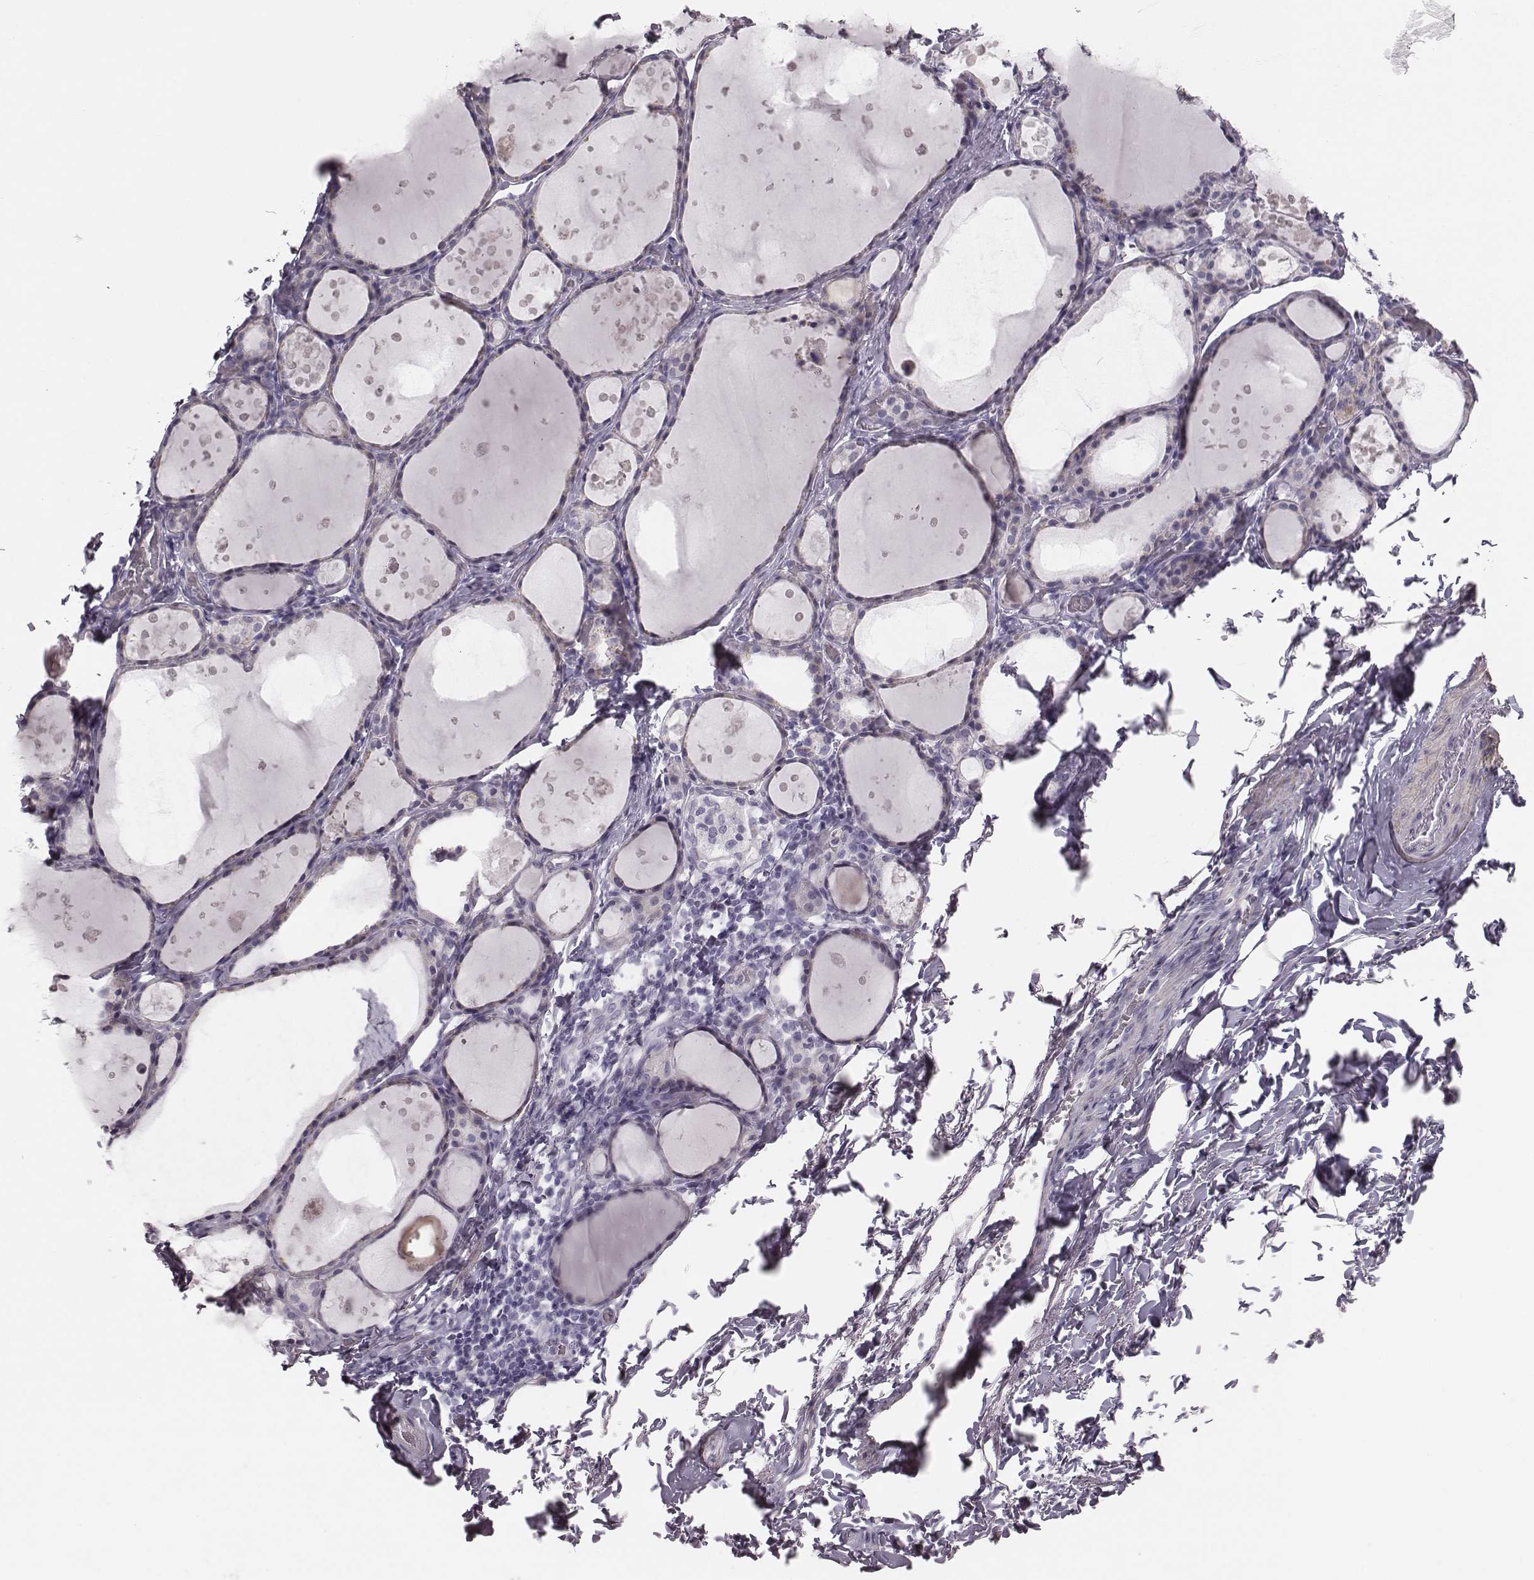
{"staining": {"intensity": "negative", "quantity": "none", "location": "none"}, "tissue": "thyroid gland", "cell_type": "Glandular cells", "image_type": "normal", "snomed": [{"axis": "morphology", "description": "Normal tissue, NOS"}, {"axis": "topography", "description": "Thyroid gland"}], "caption": "IHC micrograph of benign human thyroid gland stained for a protein (brown), which shows no expression in glandular cells. (Stains: DAB immunohistochemistry (IHC) with hematoxylin counter stain, Microscopy: brightfield microscopy at high magnification).", "gene": "CRISP1", "patient": {"sex": "male", "age": 68}}